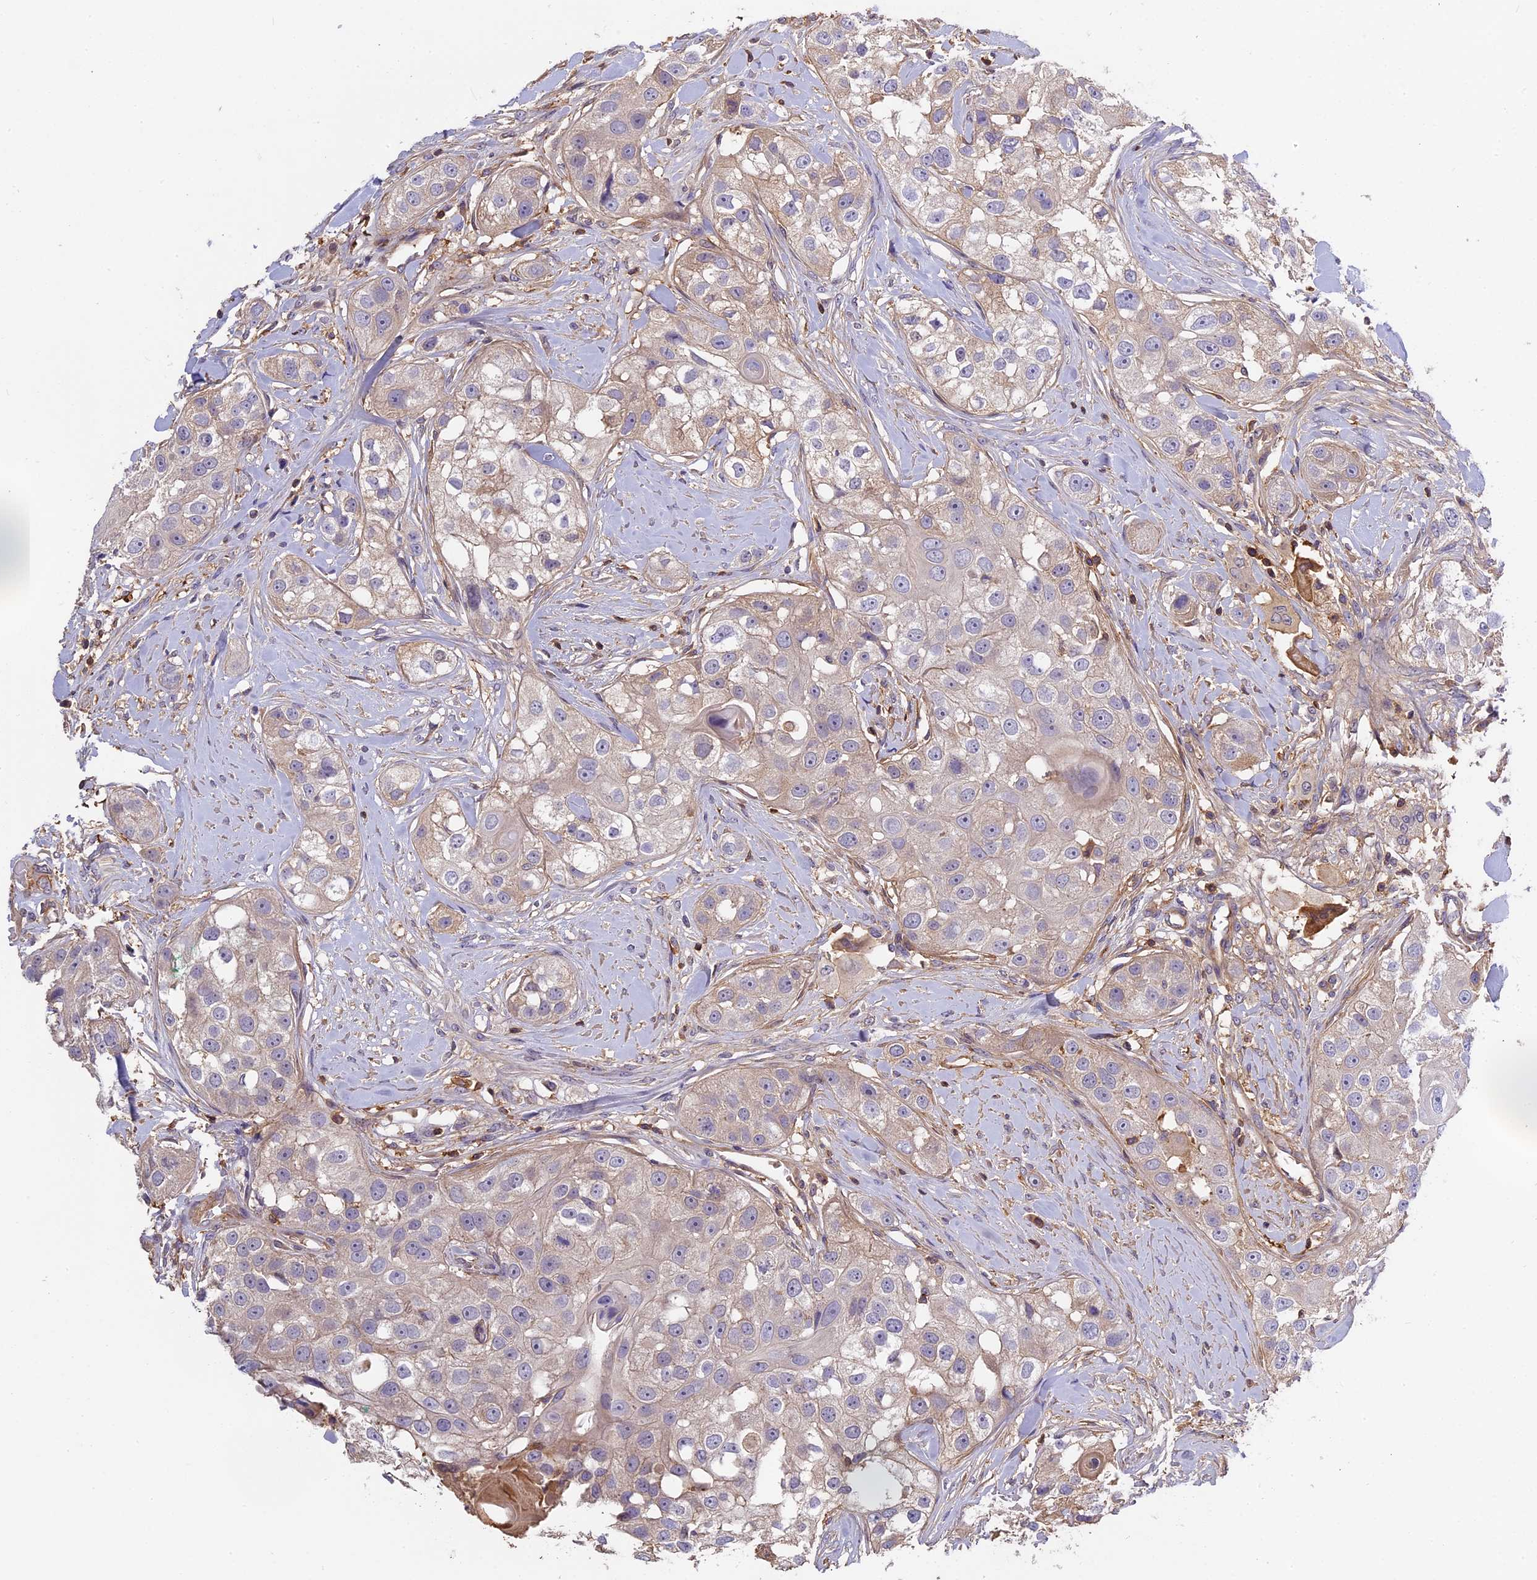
{"staining": {"intensity": "weak", "quantity": "<25%", "location": "cytoplasmic/membranous"}, "tissue": "head and neck cancer", "cell_type": "Tumor cells", "image_type": "cancer", "snomed": [{"axis": "morphology", "description": "Normal tissue, NOS"}, {"axis": "morphology", "description": "Squamous cell carcinoma, NOS"}, {"axis": "topography", "description": "Skeletal muscle"}, {"axis": "topography", "description": "Head-Neck"}], "caption": "Immunohistochemistry of head and neck cancer (squamous cell carcinoma) displays no staining in tumor cells.", "gene": "CFAP119", "patient": {"sex": "male", "age": 51}}